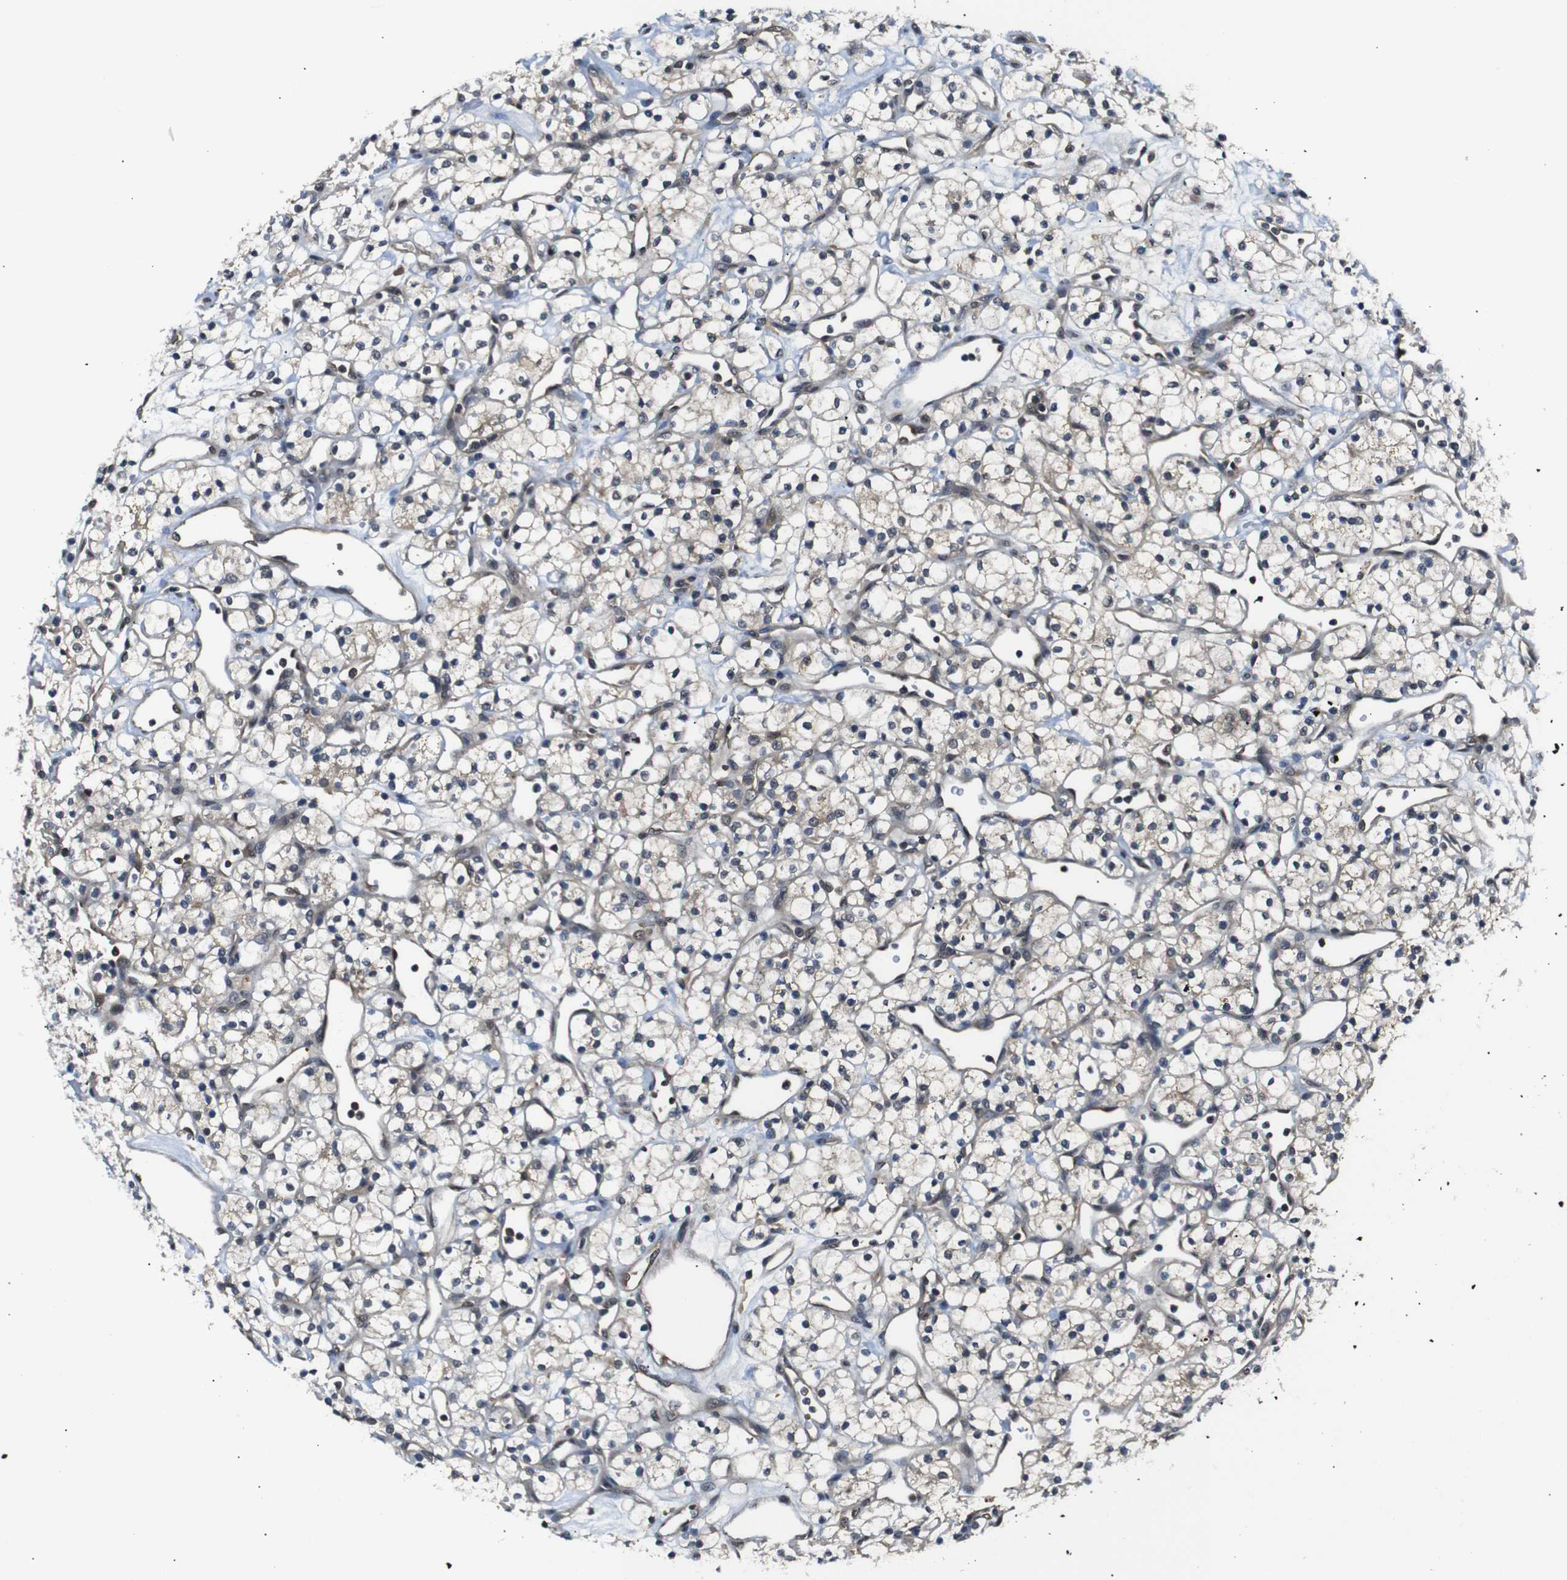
{"staining": {"intensity": "weak", "quantity": "<25%", "location": "cytoplasmic/membranous"}, "tissue": "renal cancer", "cell_type": "Tumor cells", "image_type": "cancer", "snomed": [{"axis": "morphology", "description": "Adenocarcinoma, NOS"}, {"axis": "topography", "description": "Kidney"}], "caption": "Tumor cells are negative for protein expression in human adenocarcinoma (renal).", "gene": "UBXN1", "patient": {"sex": "female", "age": 60}}